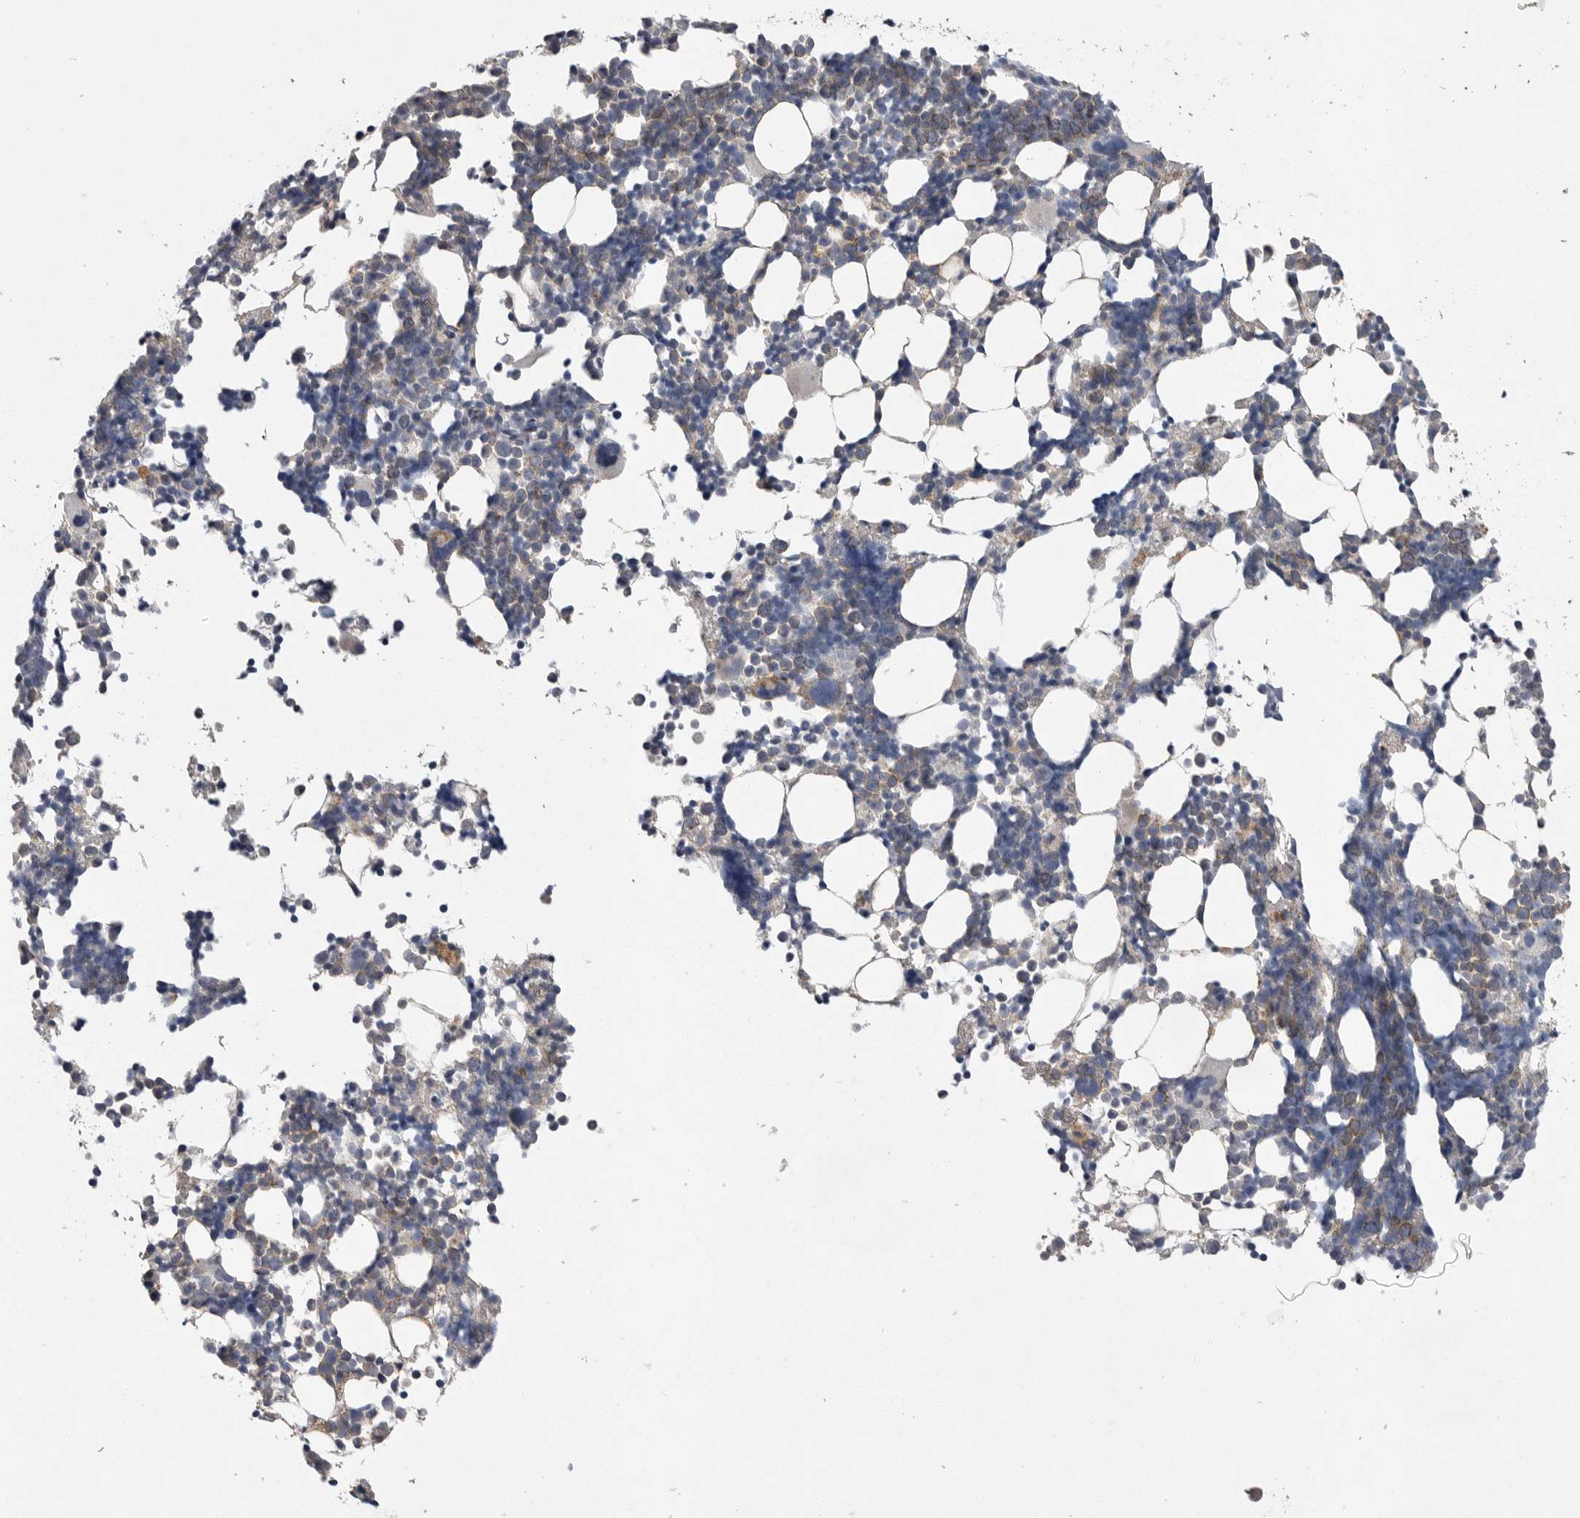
{"staining": {"intensity": "negative", "quantity": "none", "location": "none"}, "tissue": "bone marrow", "cell_type": "Hematopoietic cells", "image_type": "normal", "snomed": [{"axis": "morphology", "description": "Normal tissue, NOS"}, {"axis": "morphology", "description": "Inflammation, NOS"}, {"axis": "topography", "description": "Bone marrow"}], "caption": "Hematopoietic cells show no significant staining in benign bone marrow.", "gene": "CRP", "patient": {"sex": "male", "age": 21}}